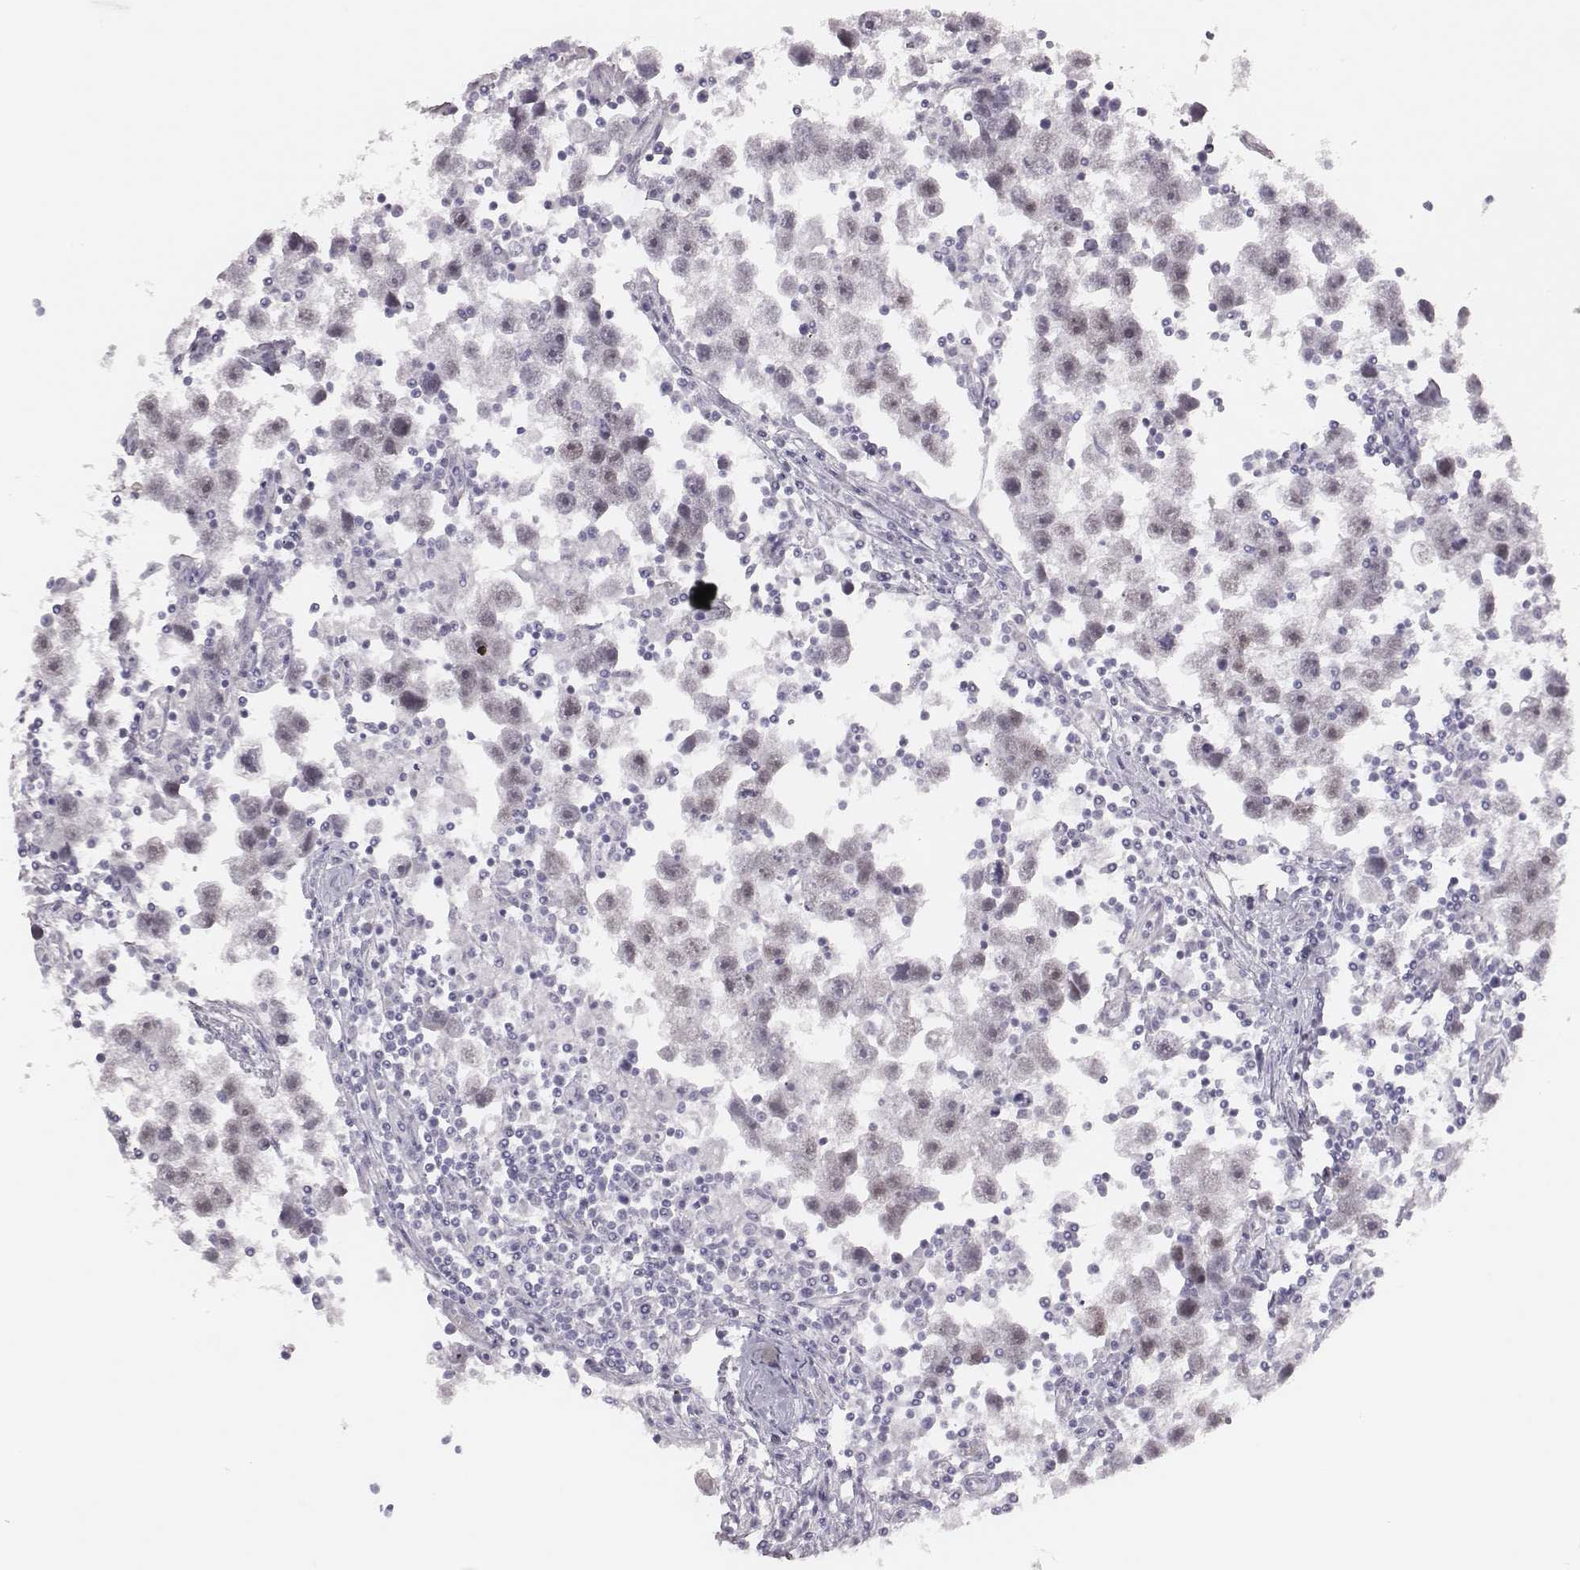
{"staining": {"intensity": "negative", "quantity": "none", "location": "none"}, "tissue": "testis cancer", "cell_type": "Tumor cells", "image_type": "cancer", "snomed": [{"axis": "morphology", "description": "Seminoma, NOS"}, {"axis": "topography", "description": "Testis"}], "caption": "Tumor cells show no significant staining in testis seminoma.", "gene": "SCML2", "patient": {"sex": "male", "age": 30}}